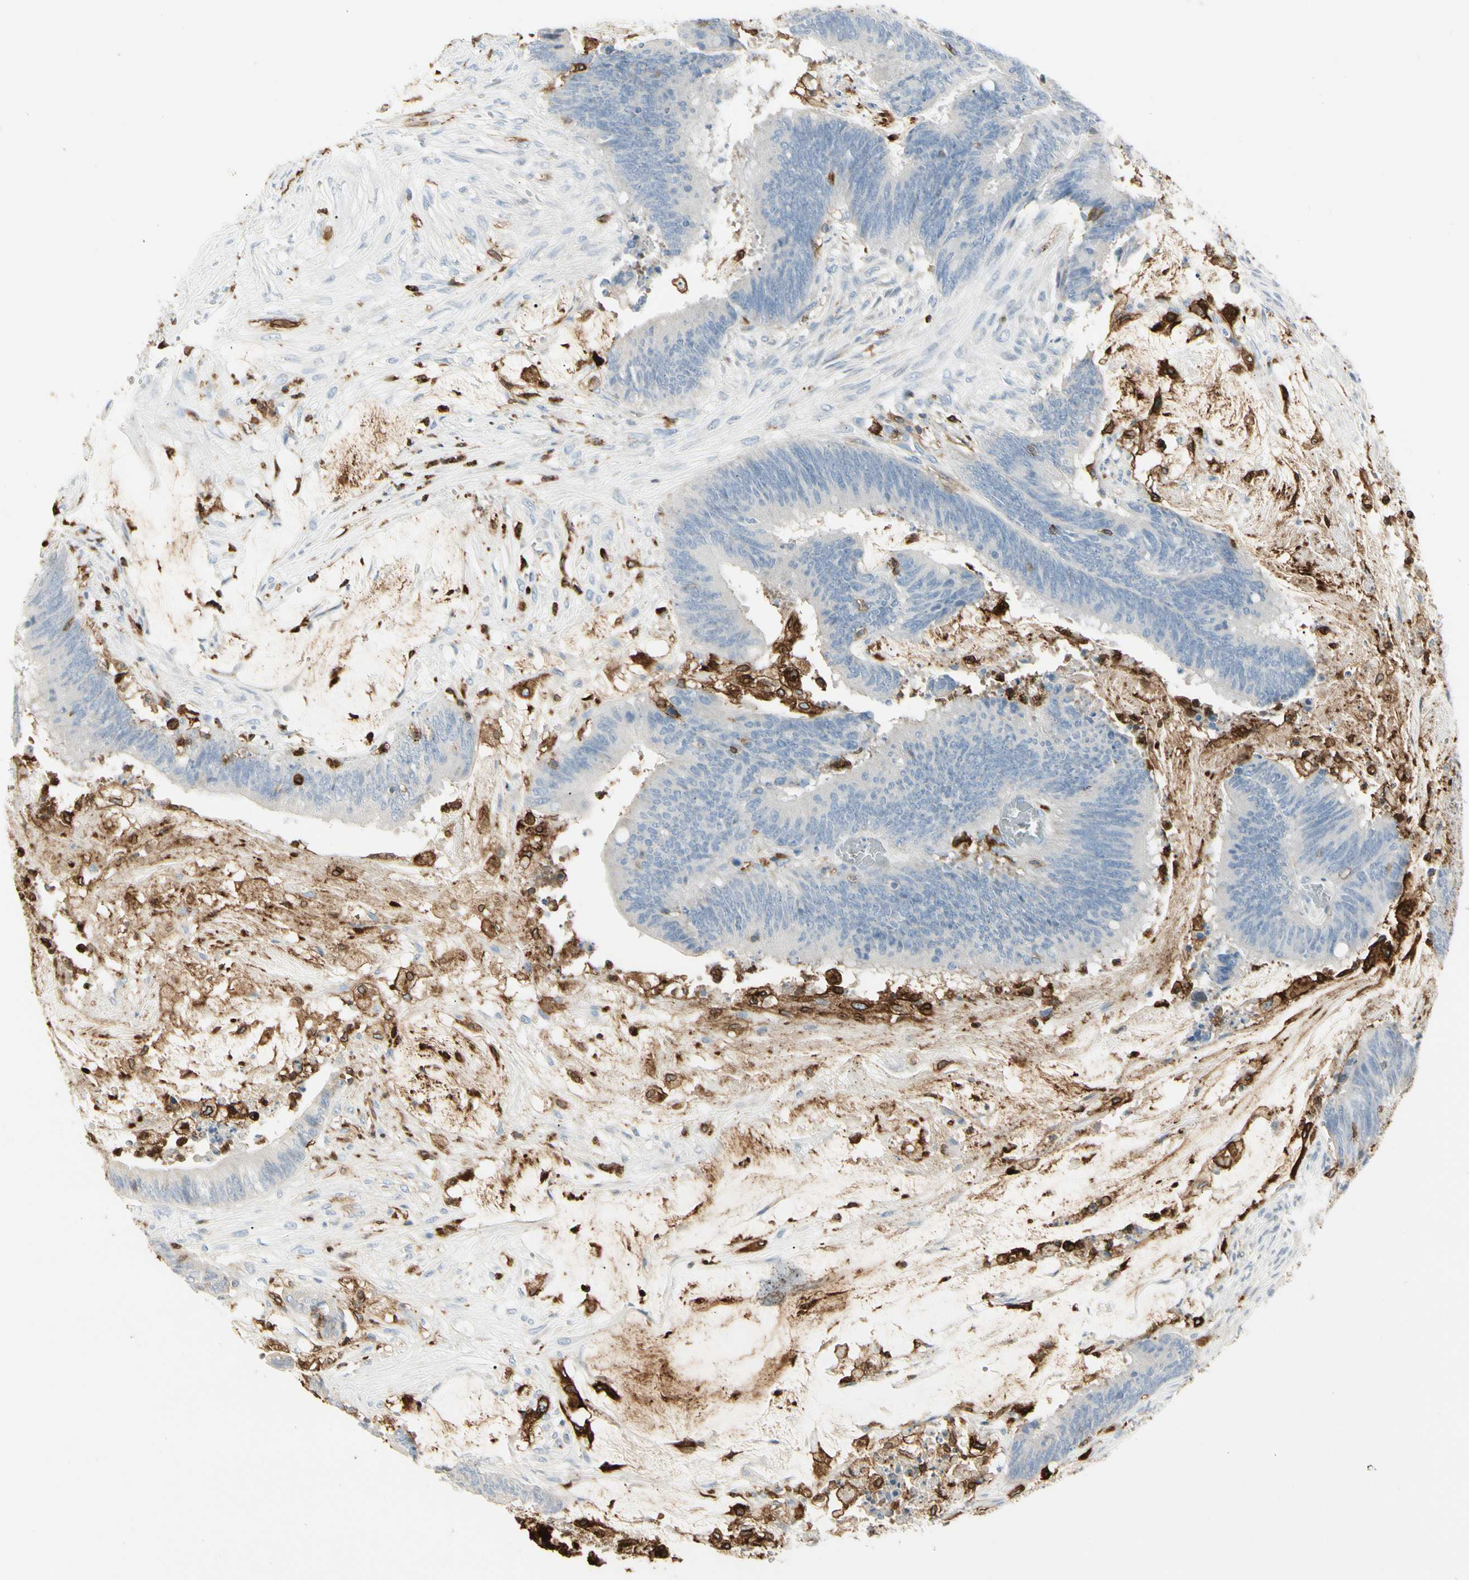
{"staining": {"intensity": "negative", "quantity": "none", "location": "none"}, "tissue": "colorectal cancer", "cell_type": "Tumor cells", "image_type": "cancer", "snomed": [{"axis": "morphology", "description": "Adenocarcinoma, NOS"}, {"axis": "topography", "description": "Rectum"}], "caption": "Tumor cells show no significant protein positivity in adenocarcinoma (colorectal).", "gene": "ITGB2", "patient": {"sex": "female", "age": 66}}